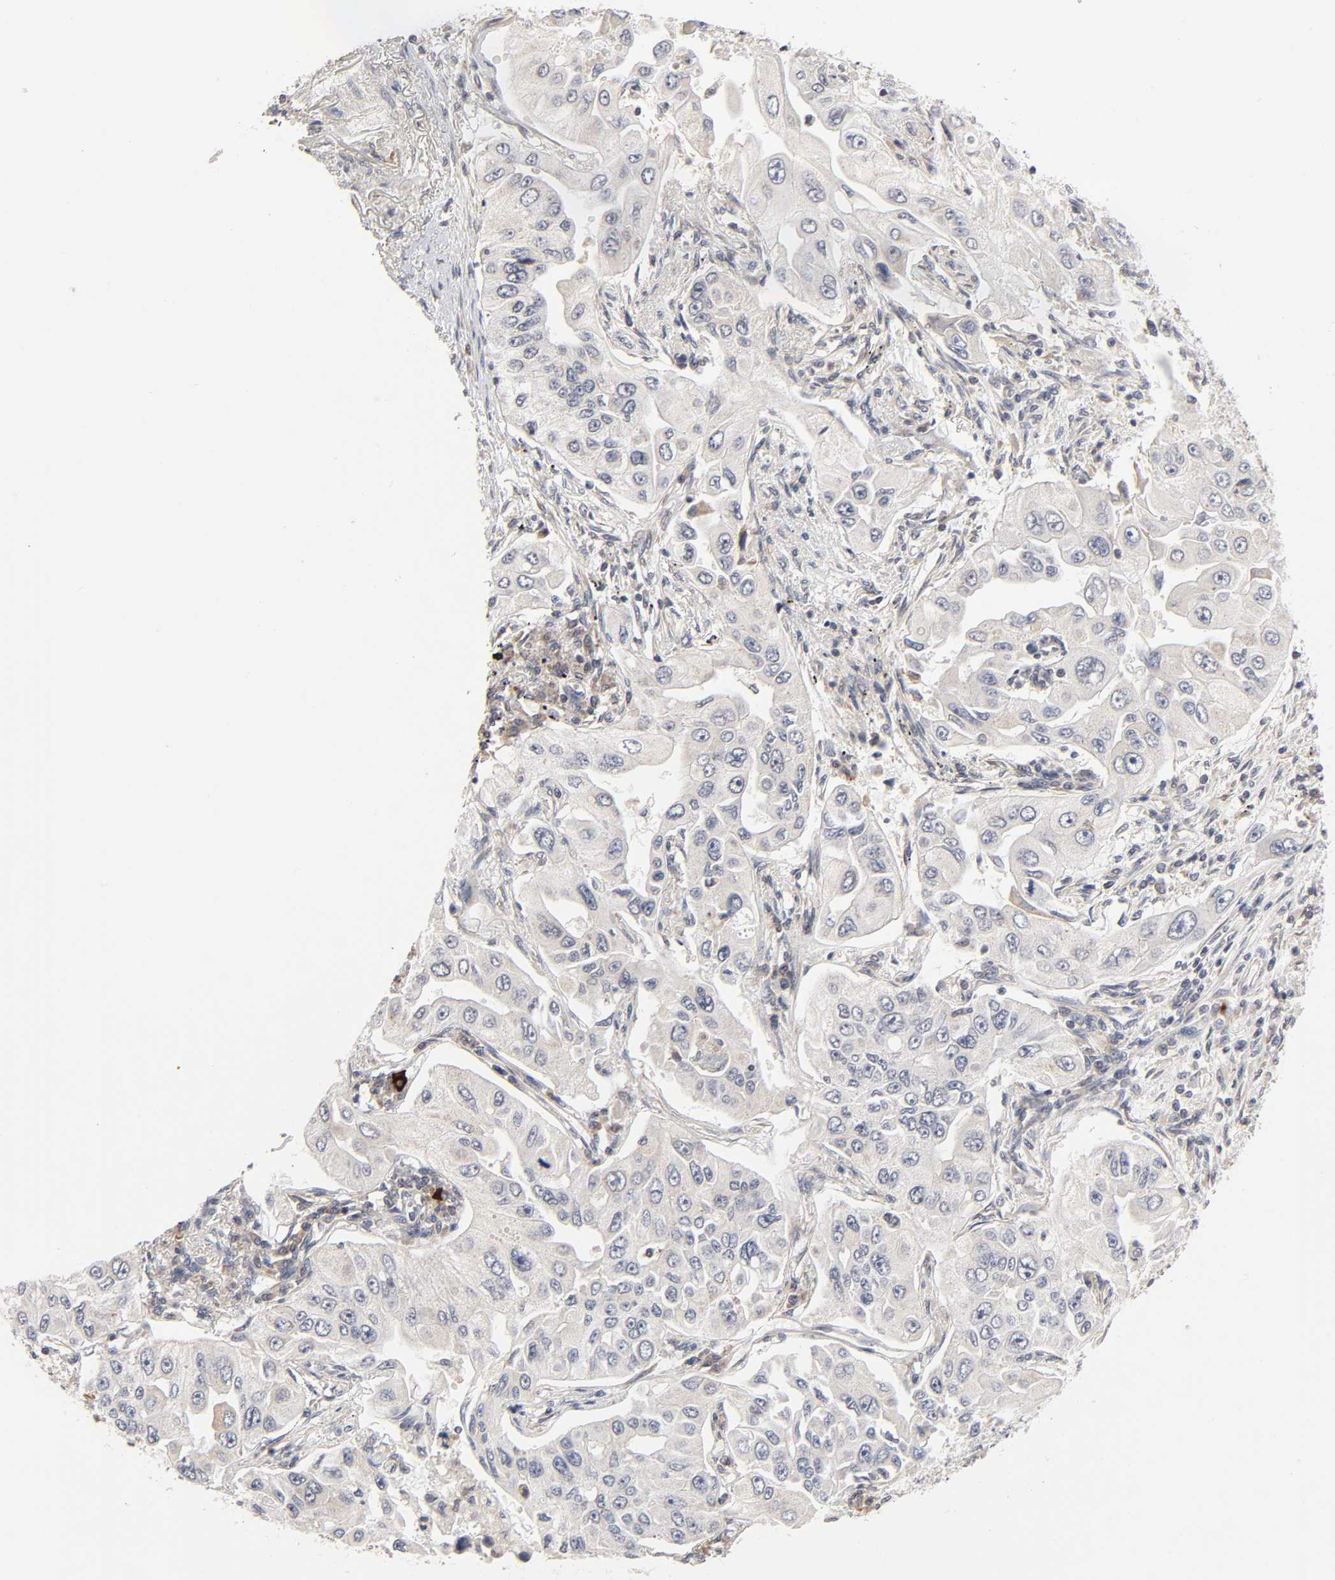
{"staining": {"intensity": "weak", "quantity": "<25%", "location": "cytoplasmic/membranous"}, "tissue": "lung cancer", "cell_type": "Tumor cells", "image_type": "cancer", "snomed": [{"axis": "morphology", "description": "Adenocarcinoma, NOS"}, {"axis": "topography", "description": "Lung"}], "caption": "Human lung cancer (adenocarcinoma) stained for a protein using IHC demonstrates no expression in tumor cells.", "gene": "AUH", "patient": {"sex": "male", "age": 84}}